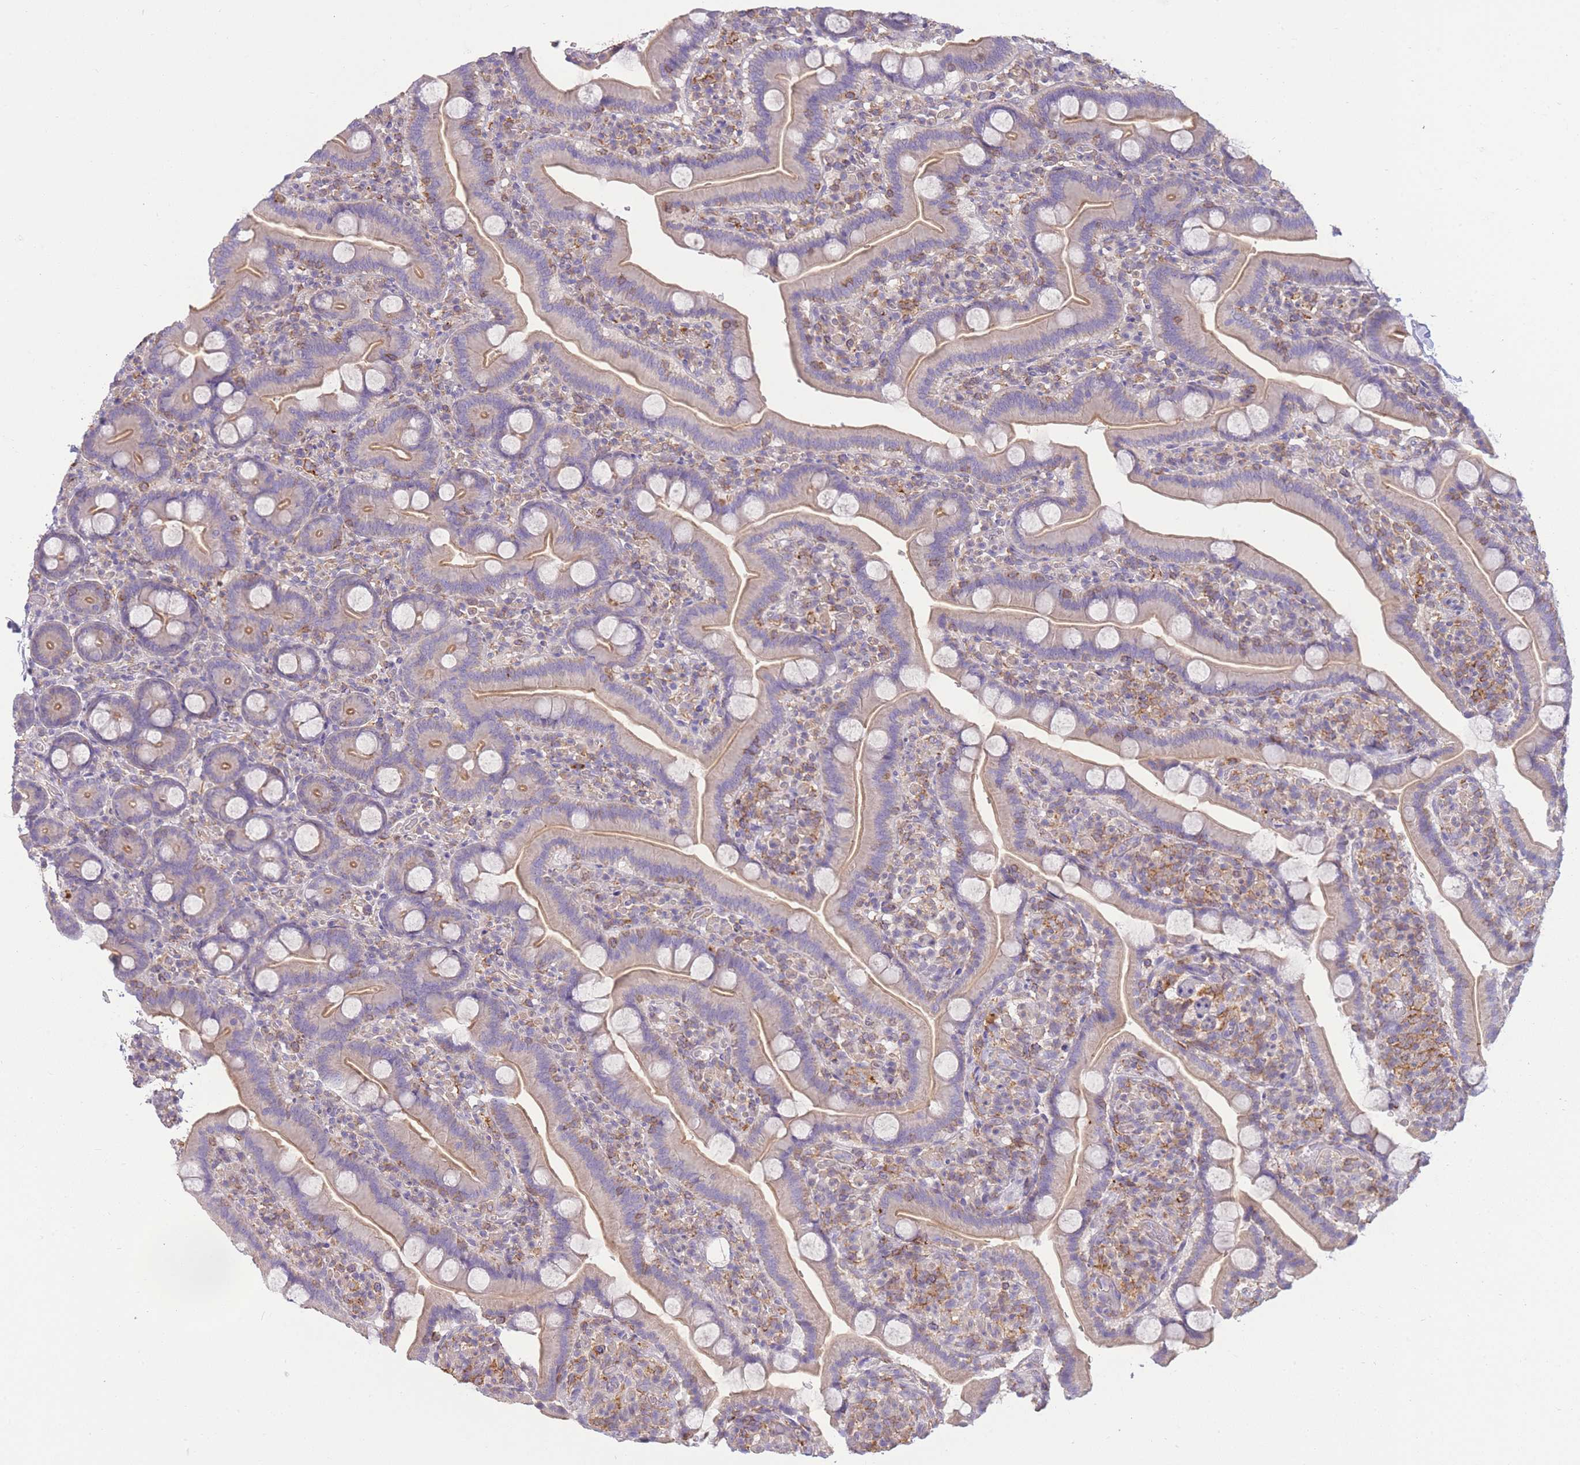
{"staining": {"intensity": "weak", "quantity": "<25%", "location": "cytoplasmic/membranous"}, "tissue": "duodenum", "cell_type": "Glandular cells", "image_type": "normal", "snomed": [{"axis": "morphology", "description": "Normal tissue, NOS"}, {"axis": "topography", "description": "Duodenum"}], "caption": "A high-resolution image shows immunohistochemistry (IHC) staining of benign duodenum, which demonstrates no significant expression in glandular cells. (DAB immunohistochemistry, high magnification).", "gene": "PDHA1", "patient": {"sex": "male", "age": 55}}